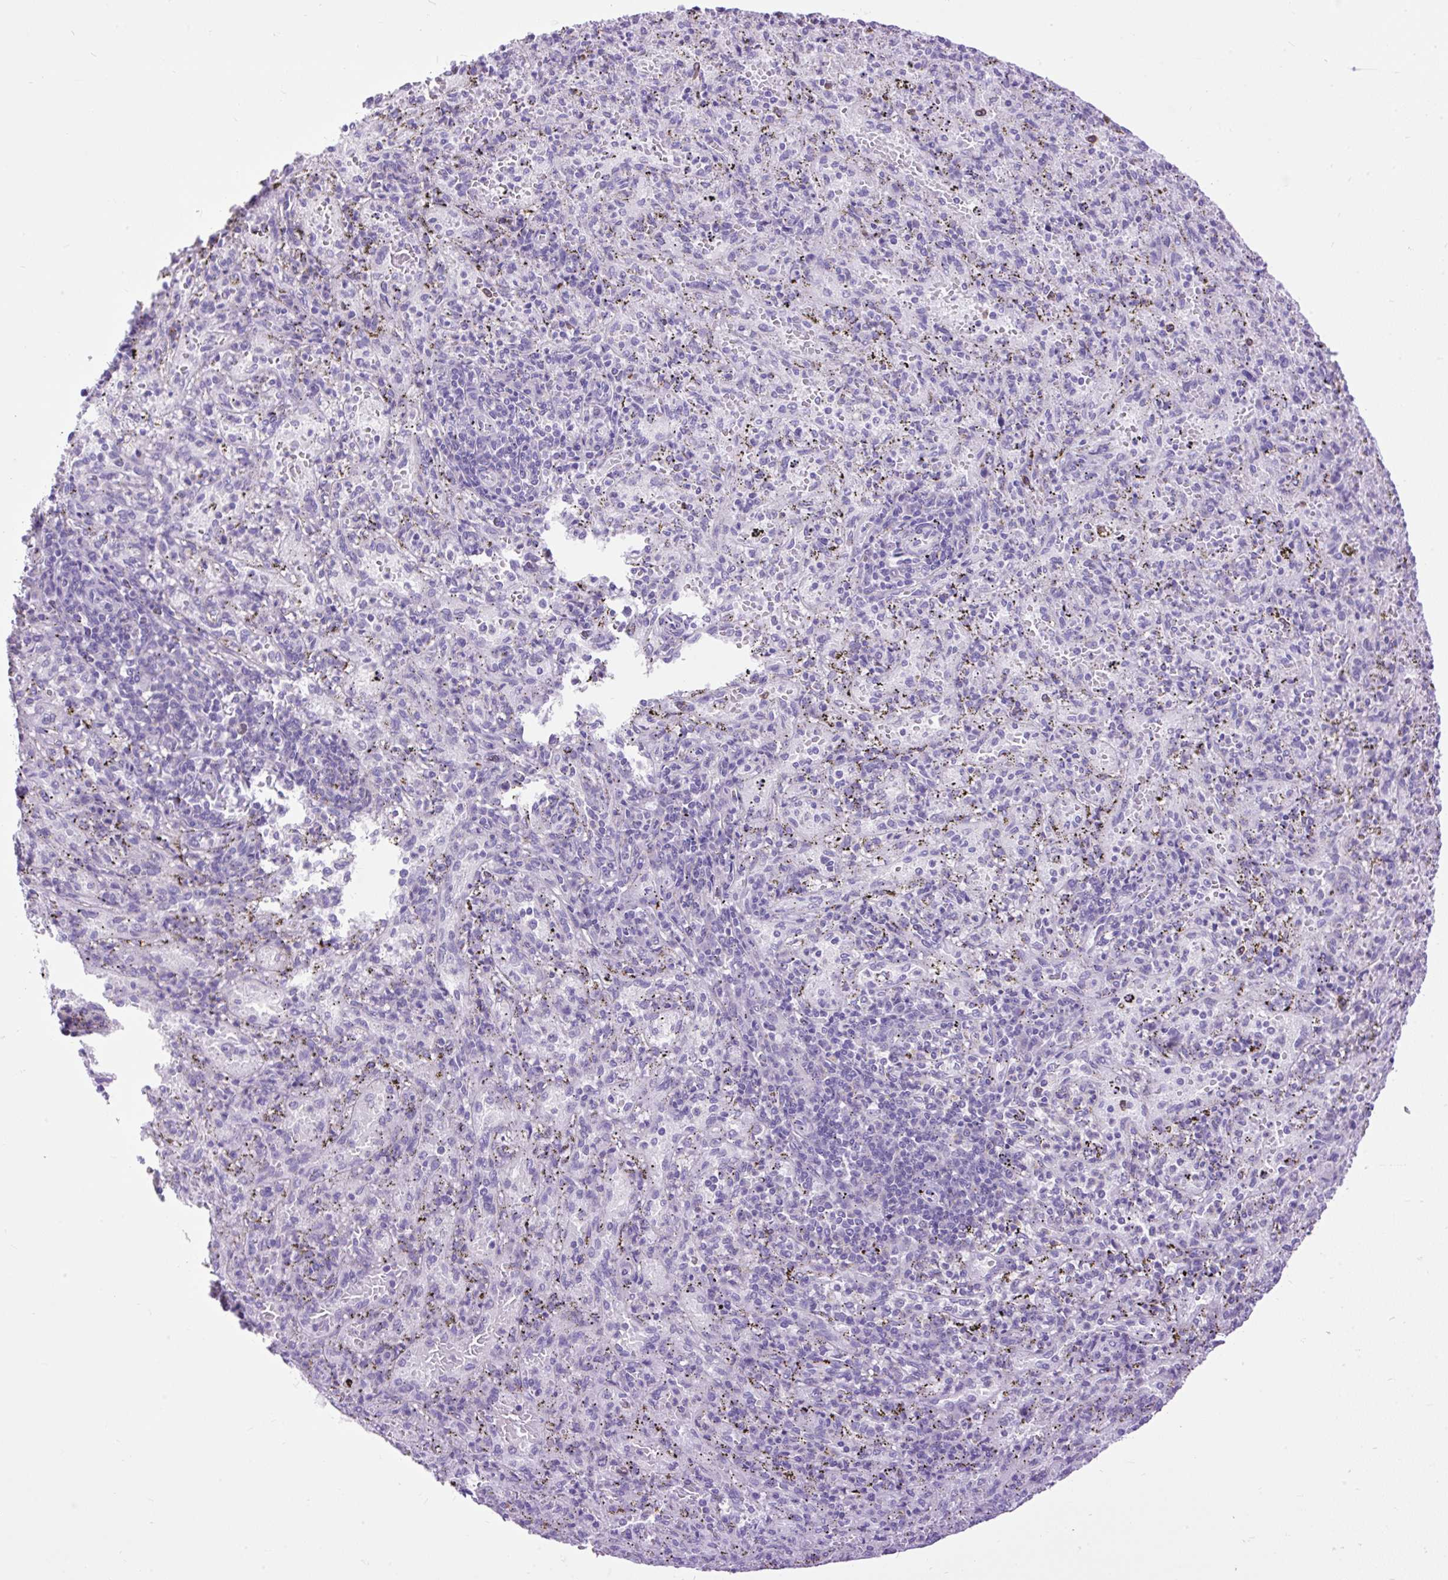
{"staining": {"intensity": "negative", "quantity": "none", "location": "none"}, "tissue": "spleen", "cell_type": "Cells in red pulp", "image_type": "normal", "snomed": [{"axis": "morphology", "description": "Normal tissue, NOS"}, {"axis": "topography", "description": "Spleen"}], "caption": "Immunohistochemistry (IHC) micrograph of benign spleen: spleen stained with DAB (3,3'-diaminobenzidine) demonstrates no significant protein positivity in cells in red pulp. The staining is performed using DAB (3,3'-diaminobenzidine) brown chromogen with nuclei counter-stained in using hematoxylin.", "gene": "ZNF256", "patient": {"sex": "male", "age": 57}}